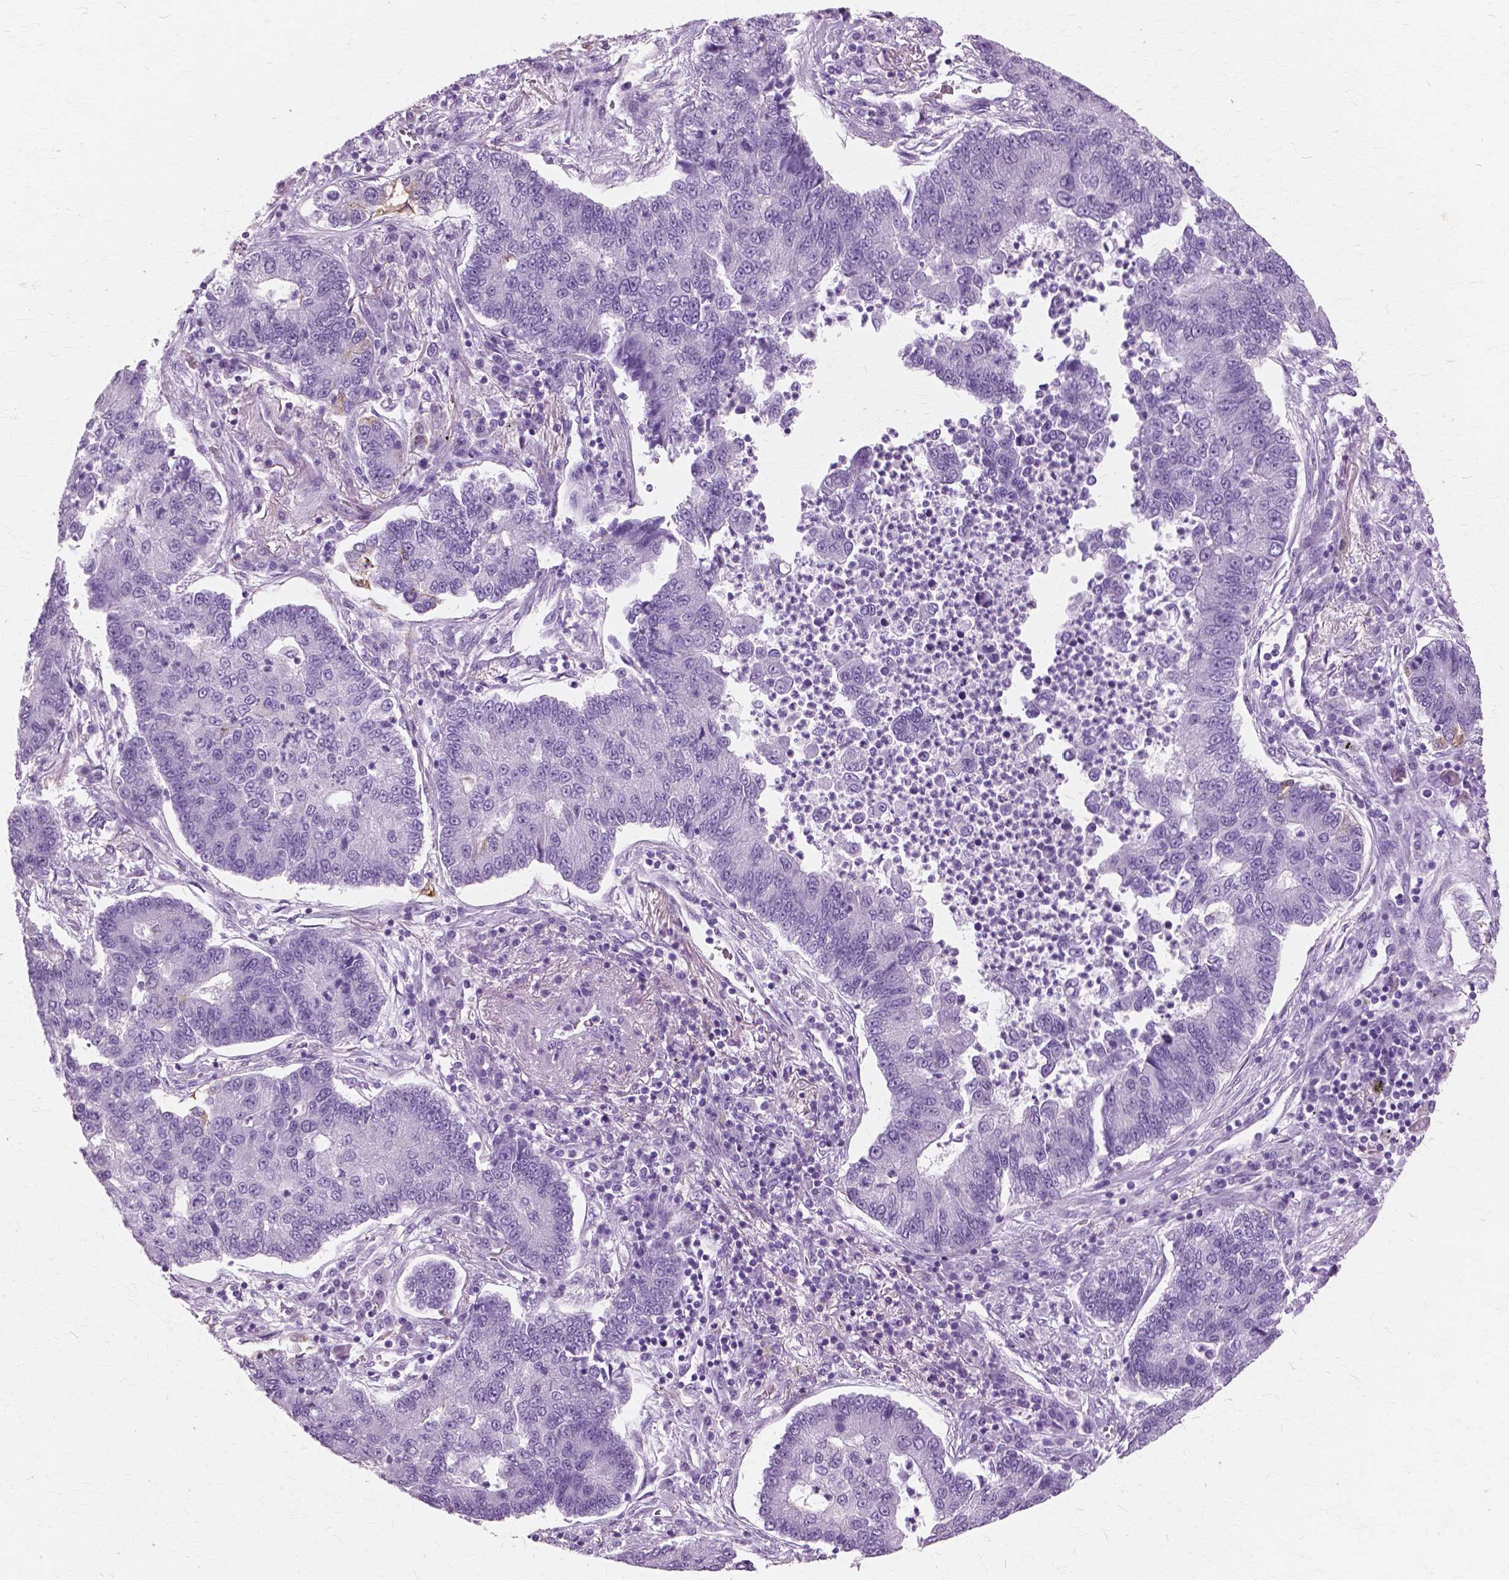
{"staining": {"intensity": "negative", "quantity": "none", "location": "none"}, "tissue": "lung cancer", "cell_type": "Tumor cells", "image_type": "cancer", "snomed": [{"axis": "morphology", "description": "Adenocarcinoma, NOS"}, {"axis": "topography", "description": "Lung"}], "caption": "This is a photomicrograph of immunohistochemistry (IHC) staining of lung cancer (adenocarcinoma), which shows no expression in tumor cells. Brightfield microscopy of immunohistochemistry stained with DAB (brown) and hematoxylin (blue), captured at high magnification.", "gene": "SFTPD", "patient": {"sex": "female", "age": 57}}